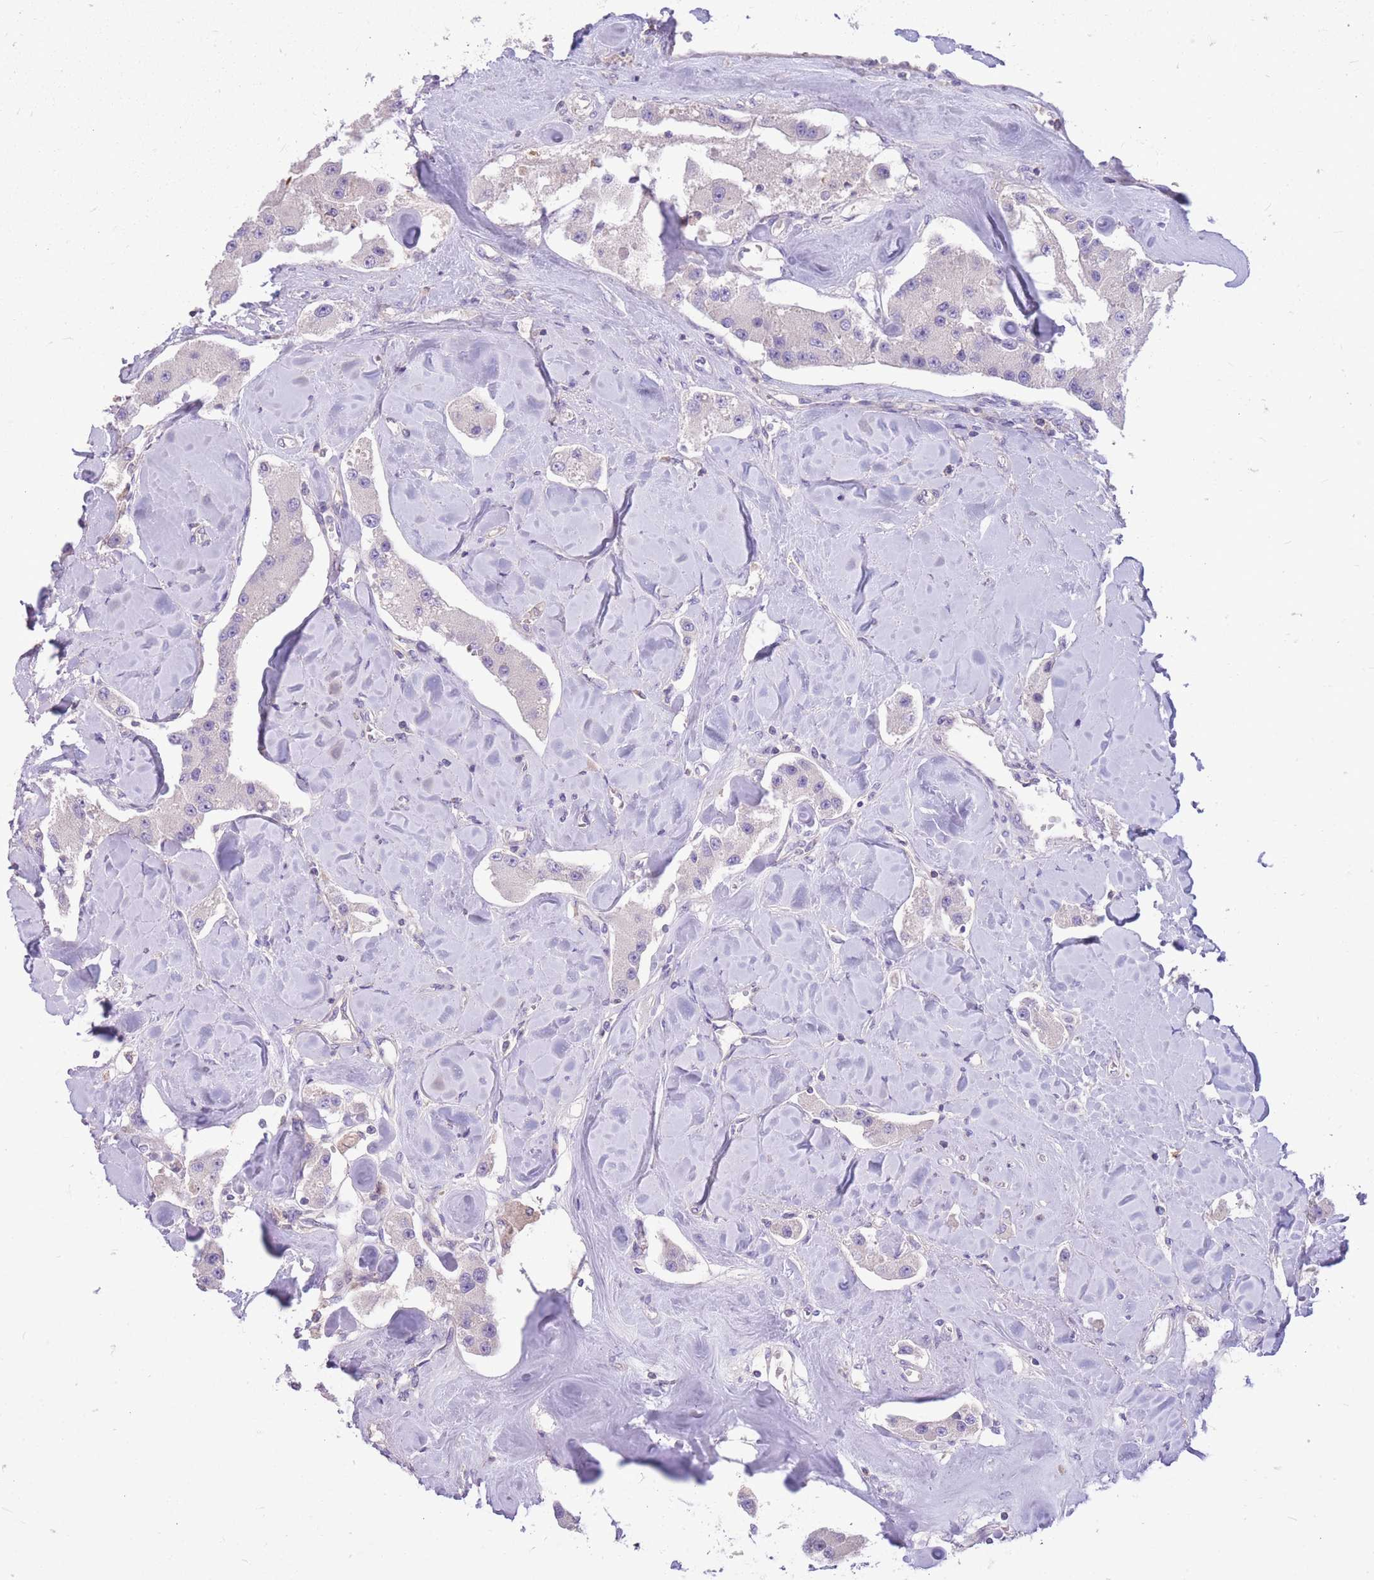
{"staining": {"intensity": "negative", "quantity": "none", "location": "none"}, "tissue": "carcinoid", "cell_type": "Tumor cells", "image_type": "cancer", "snomed": [{"axis": "morphology", "description": "Carcinoid, malignant, NOS"}, {"axis": "topography", "description": "Pancreas"}], "caption": "A histopathology image of human carcinoid (malignant) is negative for staining in tumor cells.", "gene": "OR5T1", "patient": {"sex": "male", "age": 41}}